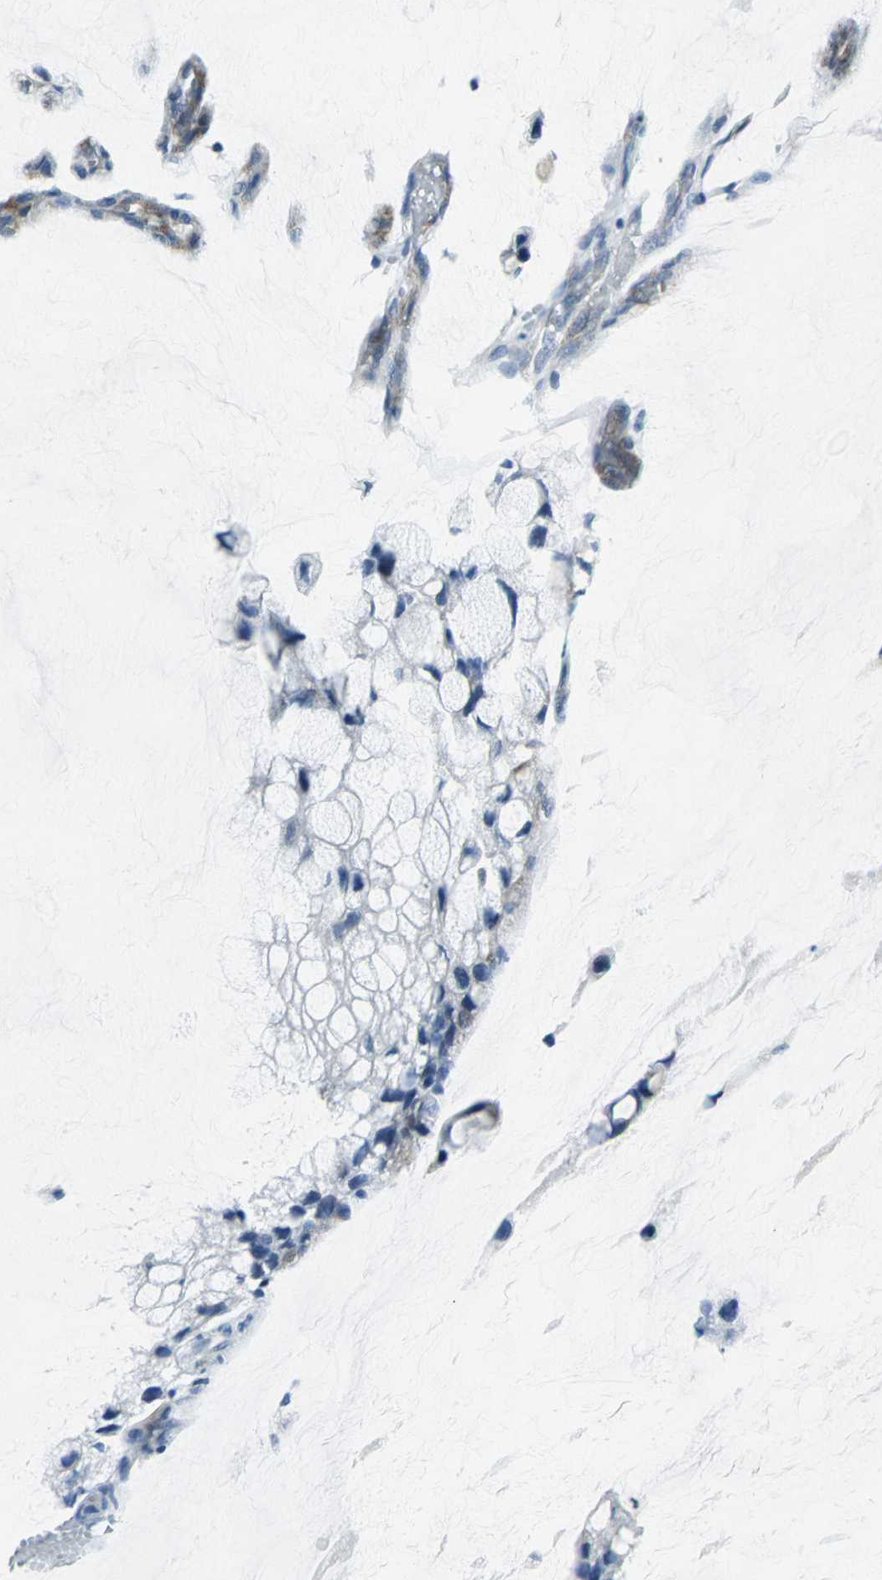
{"staining": {"intensity": "negative", "quantity": "none", "location": "none"}, "tissue": "ovarian cancer", "cell_type": "Tumor cells", "image_type": "cancer", "snomed": [{"axis": "morphology", "description": "Cystadenocarcinoma, mucinous, NOS"}, {"axis": "topography", "description": "Ovary"}], "caption": "IHC photomicrograph of neoplastic tissue: human mucinous cystadenocarcinoma (ovarian) stained with DAB (3,3'-diaminobenzidine) exhibits no significant protein positivity in tumor cells.", "gene": "DNAI2", "patient": {"sex": "female", "age": 39}}